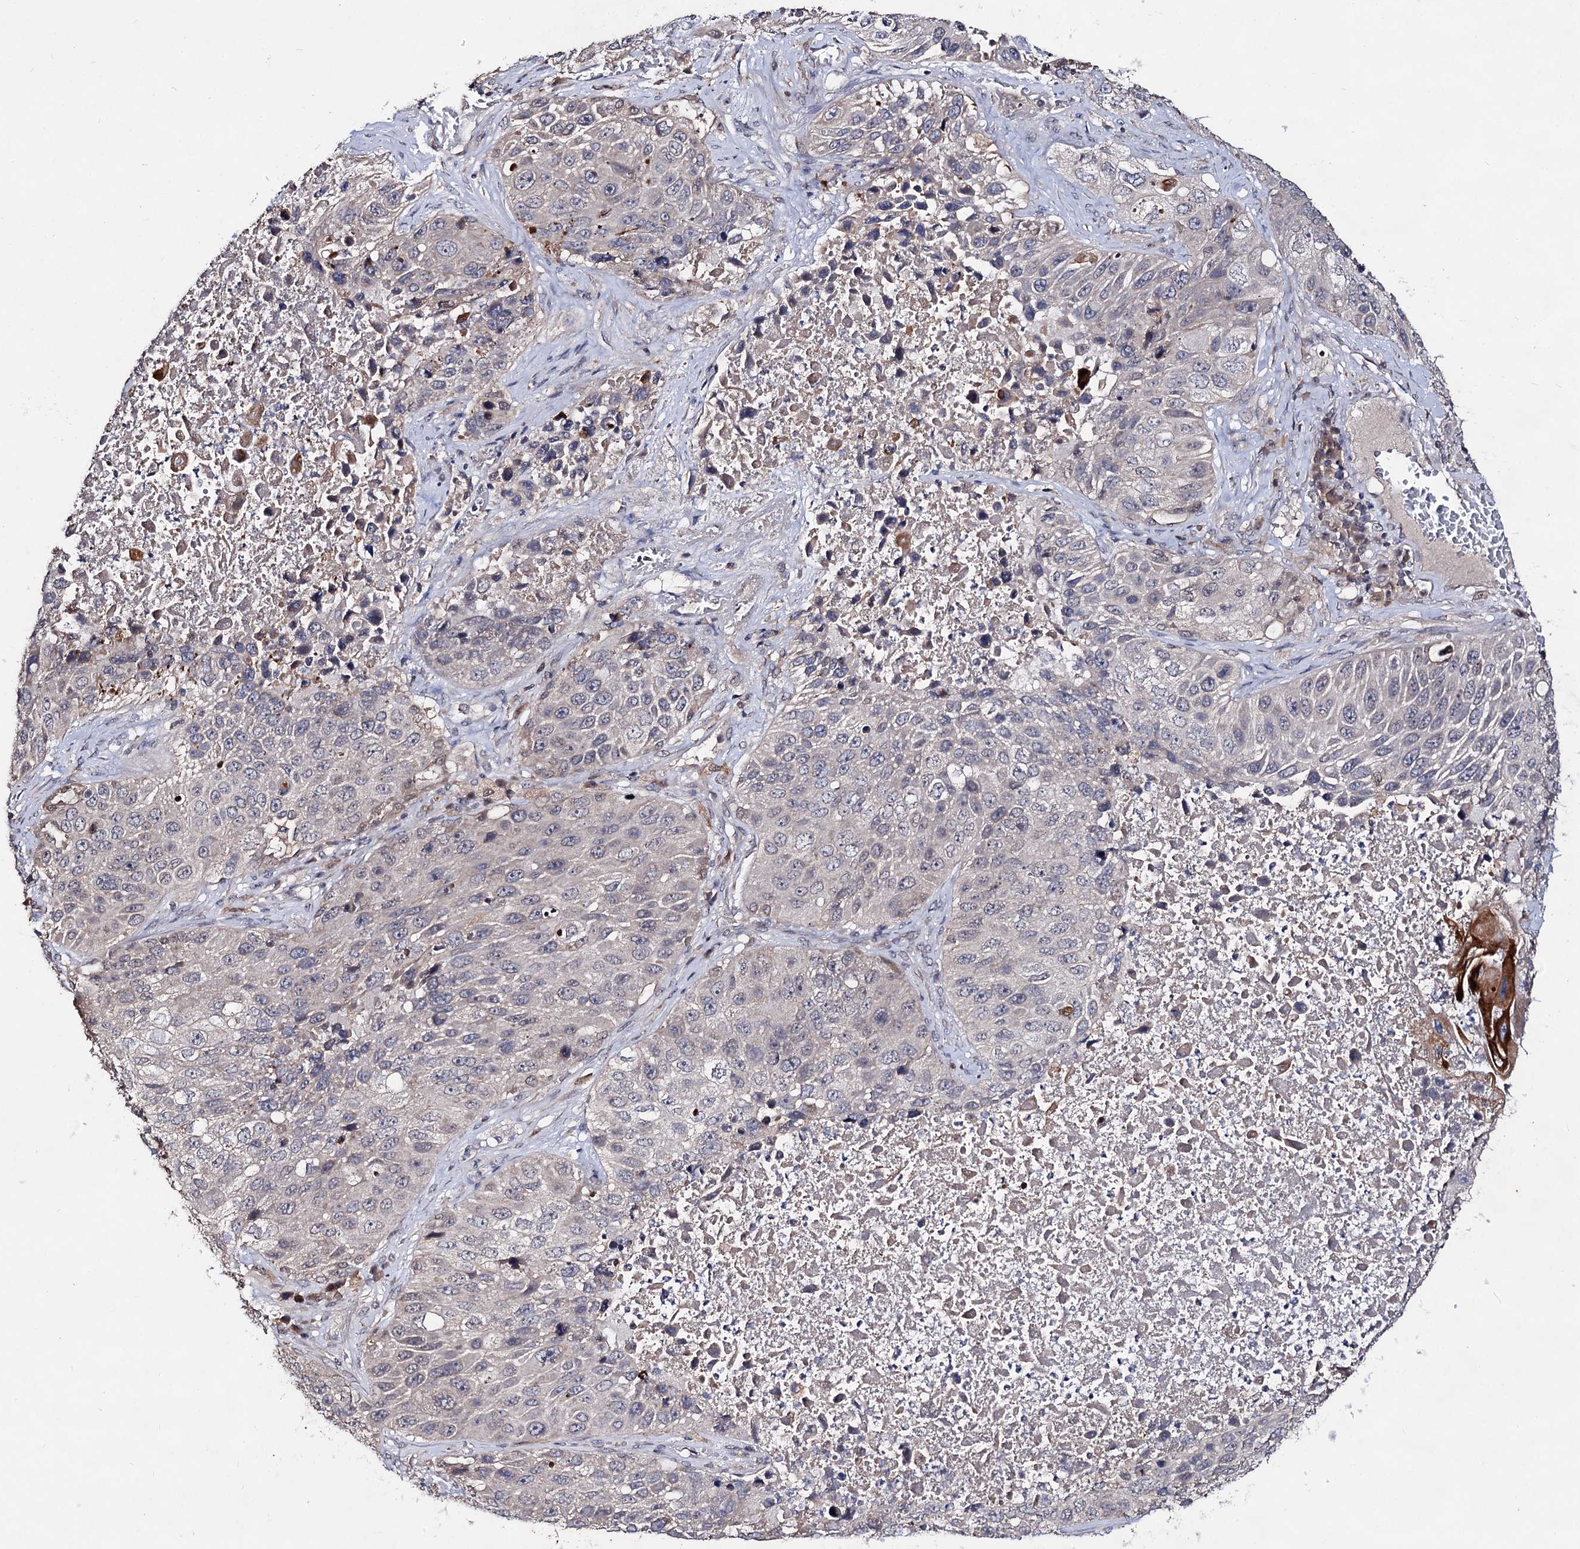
{"staining": {"intensity": "negative", "quantity": "none", "location": "none"}, "tissue": "lung cancer", "cell_type": "Tumor cells", "image_type": "cancer", "snomed": [{"axis": "morphology", "description": "Squamous cell carcinoma, NOS"}, {"axis": "topography", "description": "Lung"}], "caption": "A histopathology image of human lung cancer (squamous cell carcinoma) is negative for staining in tumor cells. Nuclei are stained in blue.", "gene": "ACTR6", "patient": {"sex": "male", "age": 61}}